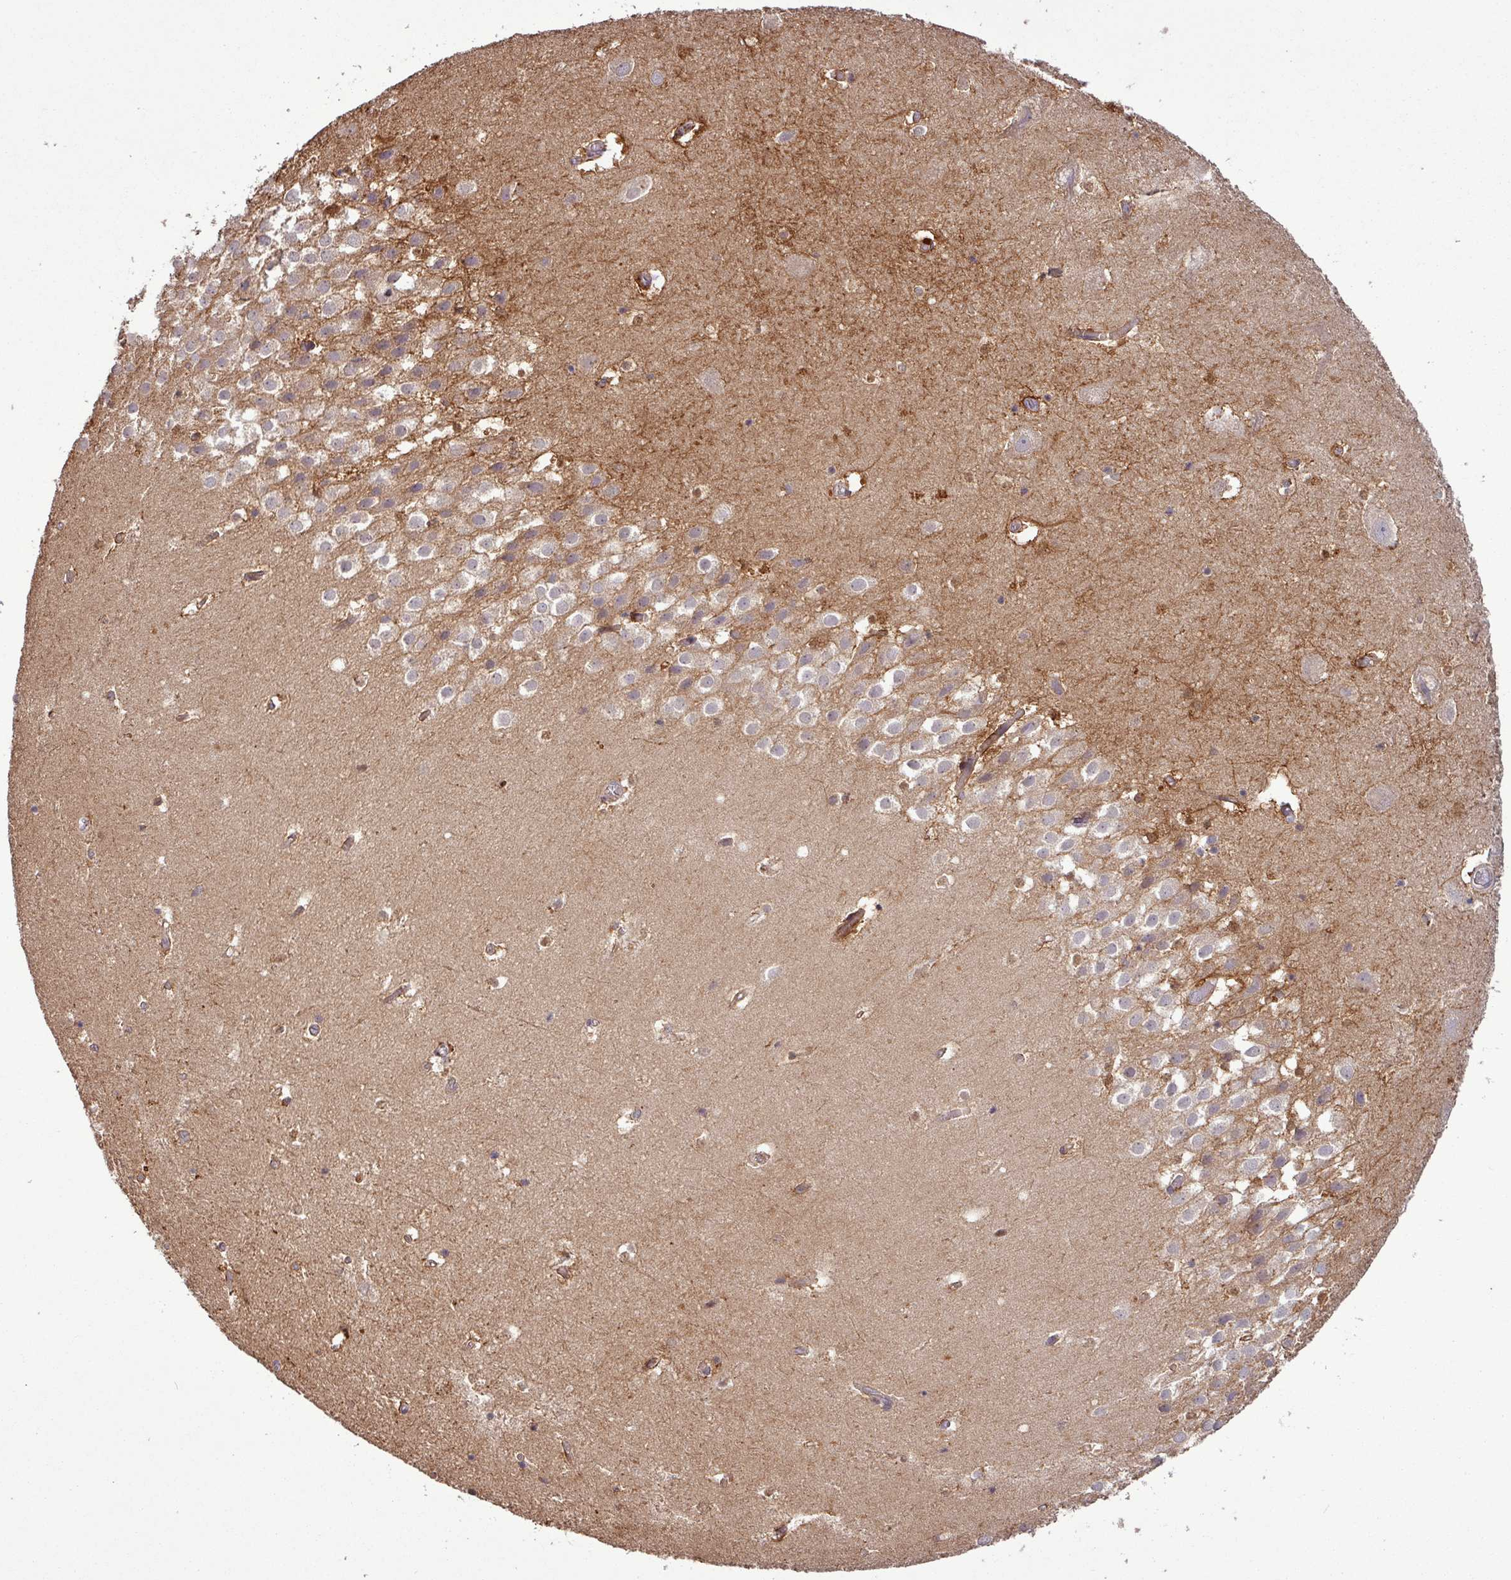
{"staining": {"intensity": "strong", "quantity": "<25%", "location": "cytoplasmic/membranous"}, "tissue": "hippocampus", "cell_type": "Glial cells", "image_type": "normal", "snomed": [{"axis": "morphology", "description": "Normal tissue, NOS"}, {"axis": "topography", "description": "Hippocampus"}], "caption": "The image reveals immunohistochemical staining of benign hippocampus. There is strong cytoplasmic/membranous positivity is seen in about <25% of glial cells.", "gene": "SIRPB2", "patient": {"sex": "female", "age": 52}}